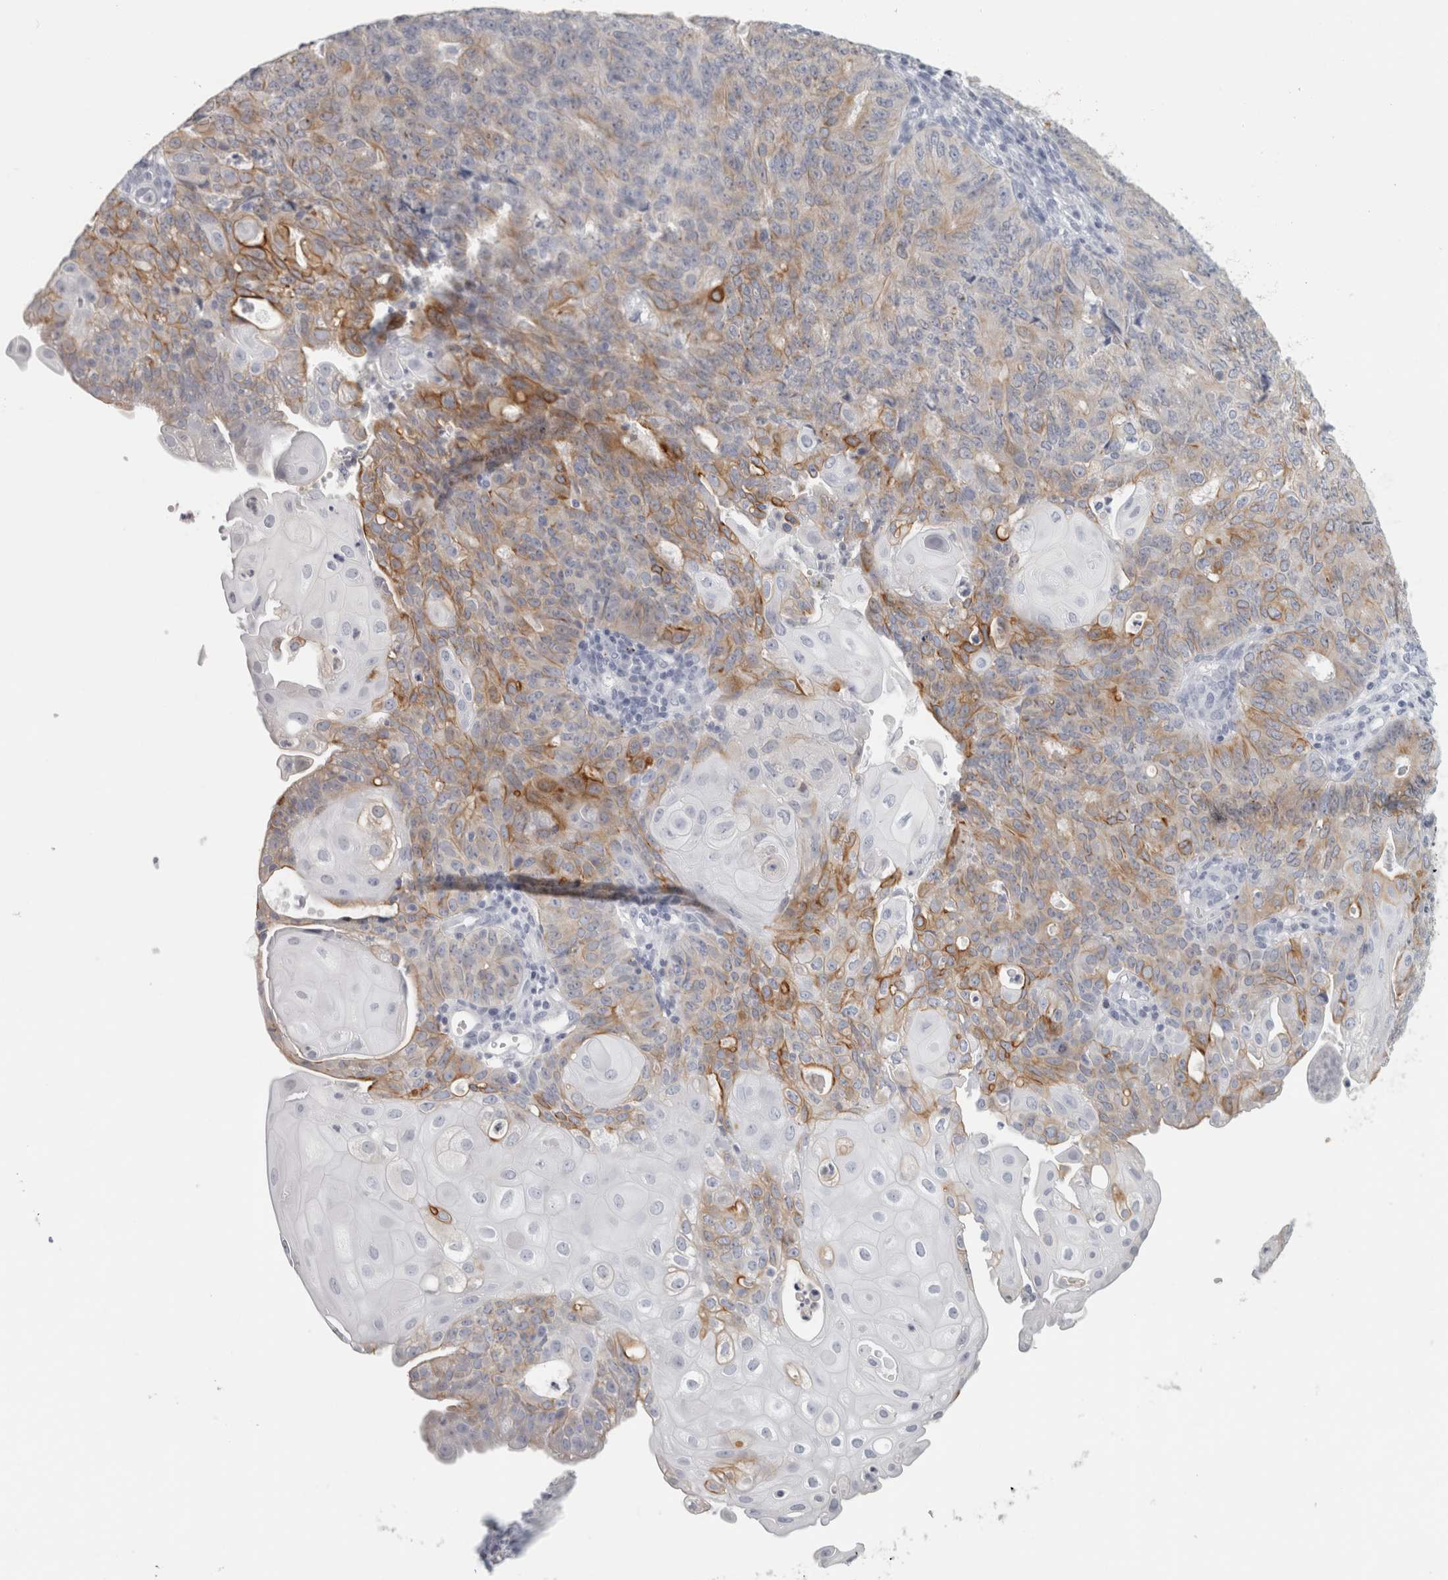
{"staining": {"intensity": "moderate", "quantity": "25%-75%", "location": "cytoplasmic/membranous"}, "tissue": "endometrial cancer", "cell_type": "Tumor cells", "image_type": "cancer", "snomed": [{"axis": "morphology", "description": "Adenocarcinoma, NOS"}, {"axis": "topography", "description": "Endometrium"}], "caption": "Endometrial cancer tissue reveals moderate cytoplasmic/membranous positivity in approximately 25%-75% of tumor cells", "gene": "SLC28A3", "patient": {"sex": "female", "age": 32}}